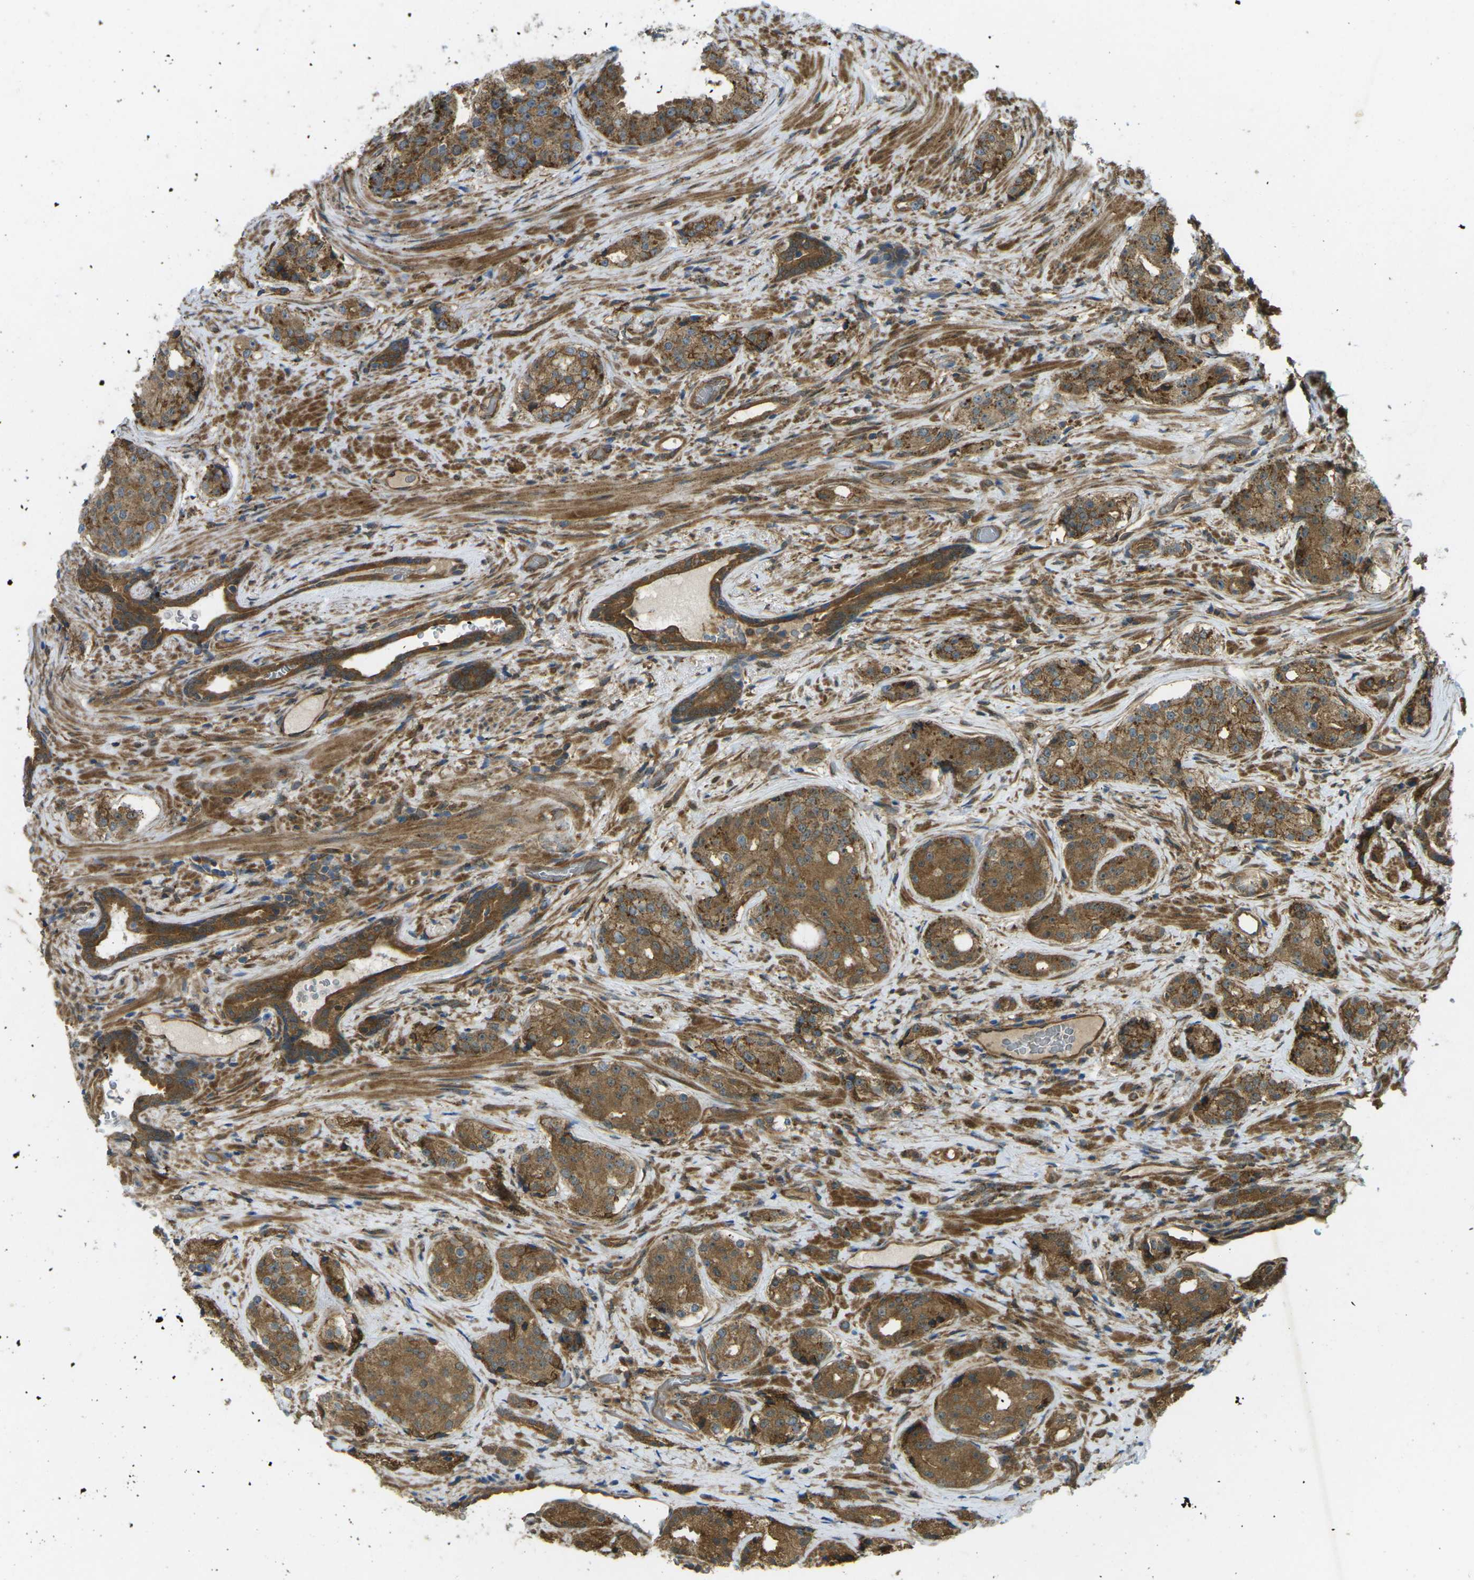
{"staining": {"intensity": "strong", "quantity": ">75%", "location": "cytoplasmic/membranous"}, "tissue": "prostate cancer", "cell_type": "Tumor cells", "image_type": "cancer", "snomed": [{"axis": "morphology", "description": "Adenocarcinoma, High grade"}, {"axis": "topography", "description": "Prostate"}], "caption": "Immunohistochemistry (IHC) of prostate cancer exhibits high levels of strong cytoplasmic/membranous positivity in about >75% of tumor cells.", "gene": "CHMP3", "patient": {"sex": "male", "age": 71}}